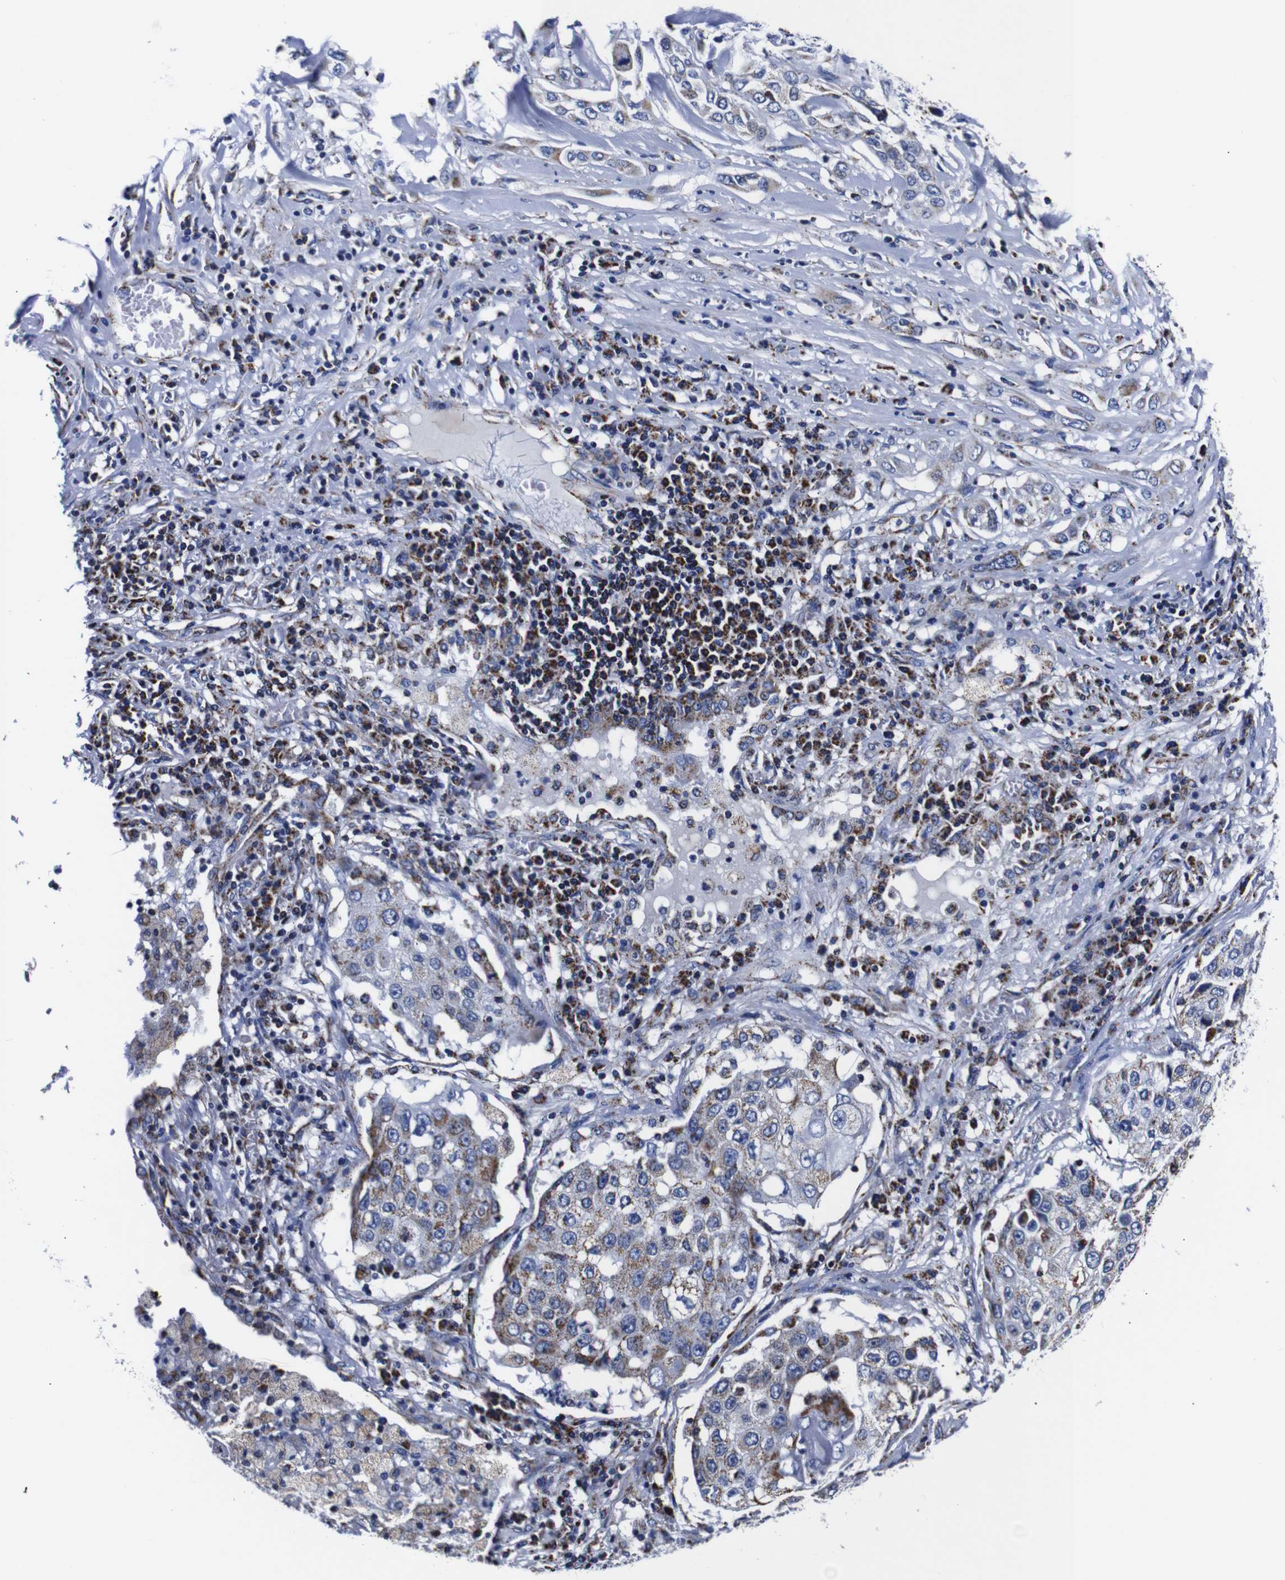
{"staining": {"intensity": "moderate", "quantity": "<25%", "location": "cytoplasmic/membranous"}, "tissue": "lung cancer", "cell_type": "Tumor cells", "image_type": "cancer", "snomed": [{"axis": "morphology", "description": "Squamous cell carcinoma, NOS"}, {"axis": "topography", "description": "Lung"}], "caption": "Lung cancer tissue displays moderate cytoplasmic/membranous expression in about <25% of tumor cells", "gene": "FKBP9", "patient": {"sex": "male", "age": 71}}